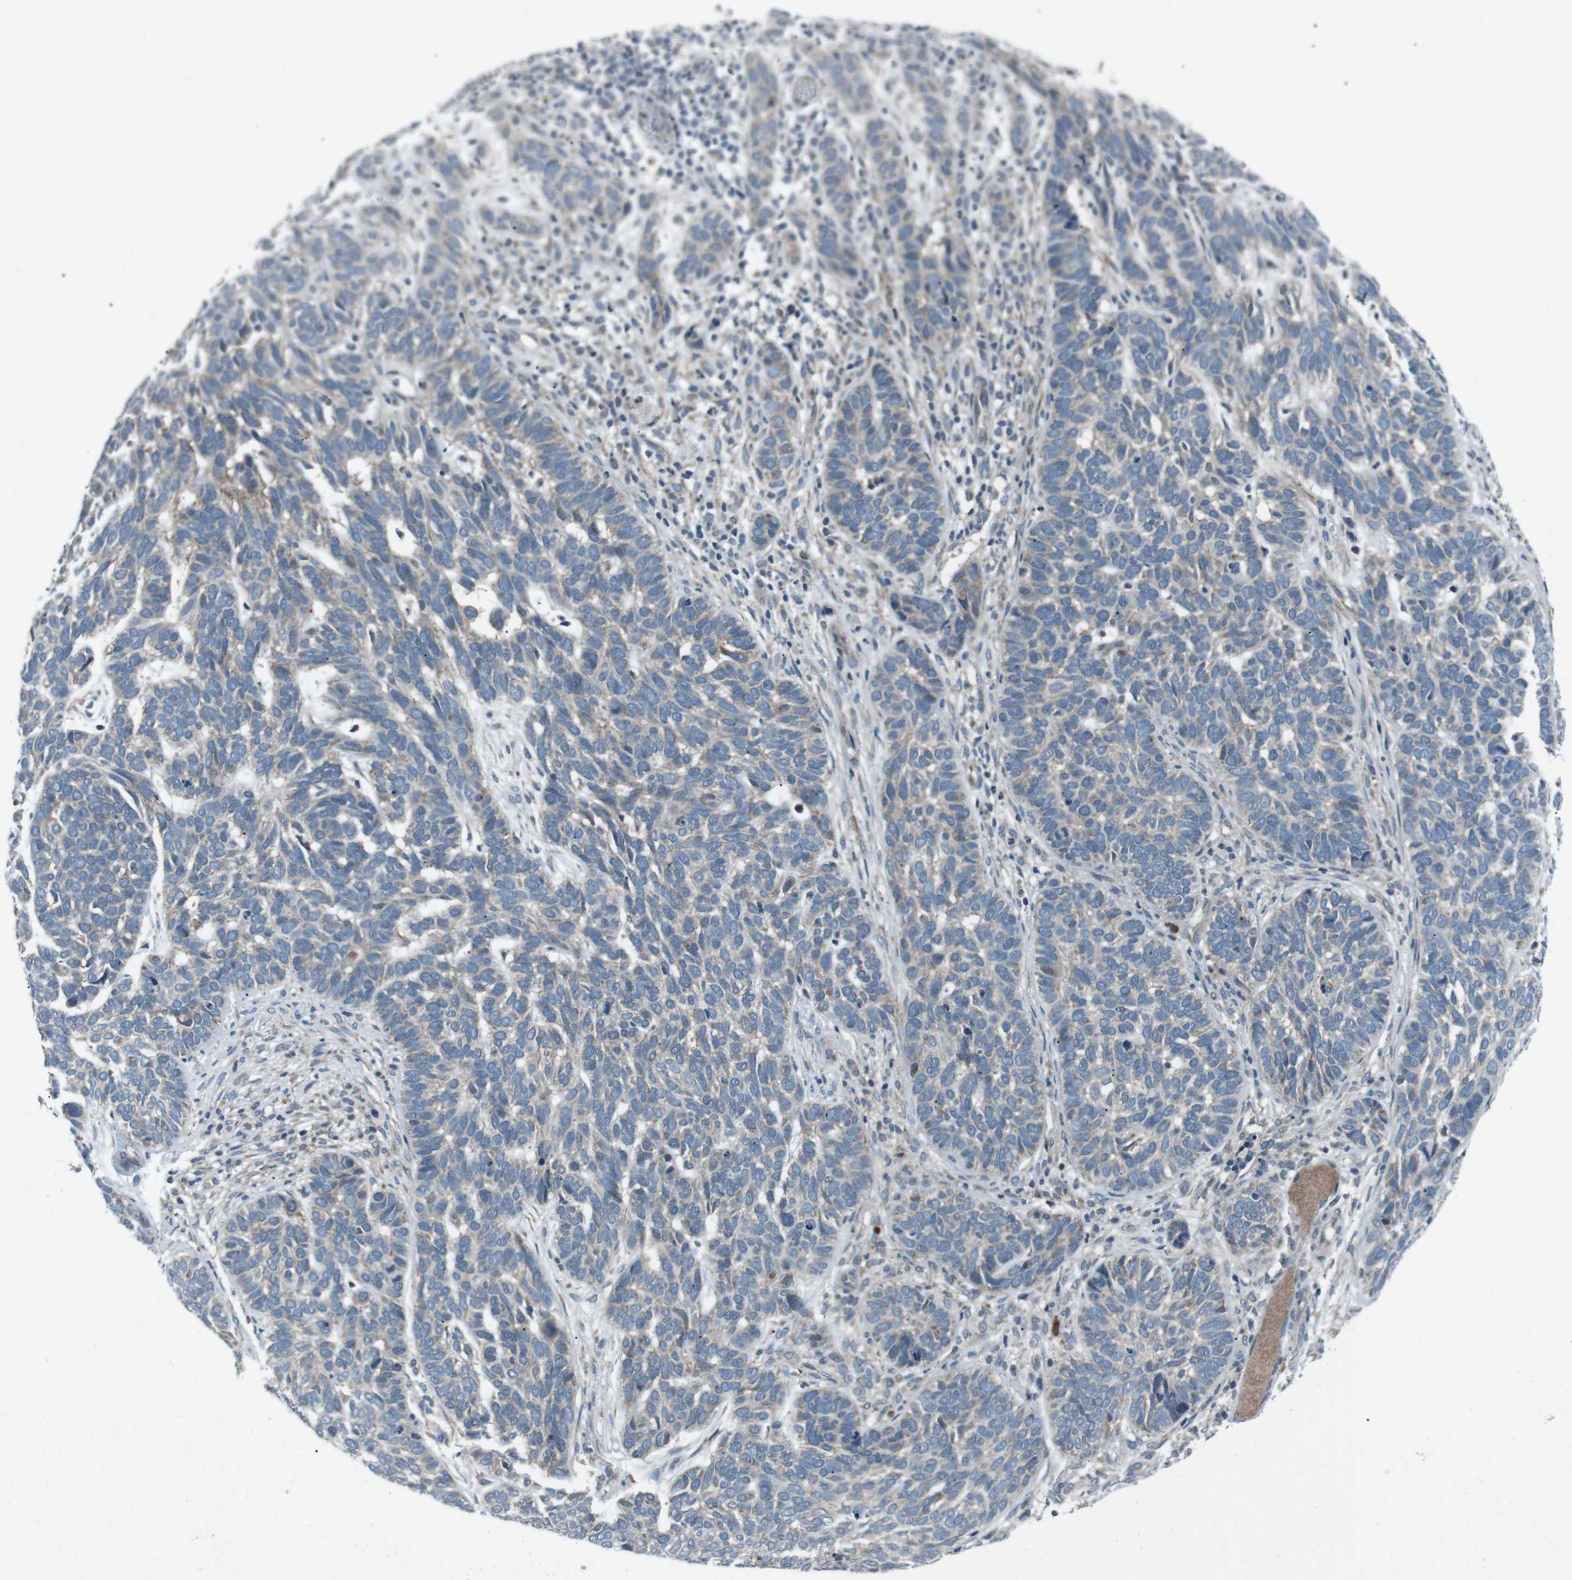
{"staining": {"intensity": "weak", "quantity": "25%-75%", "location": "cytoplasmic/membranous"}, "tissue": "skin cancer", "cell_type": "Tumor cells", "image_type": "cancer", "snomed": [{"axis": "morphology", "description": "Basal cell carcinoma"}, {"axis": "topography", "description": "Skin"}], "caption": "A micrograph of skin basal cell carcinoma stained for a protein exhibits weak cytoplasmic/membranous brown staining in tumor cells.", "gene": "CDK16", "patient": {"sex": "male", "age": 87}}